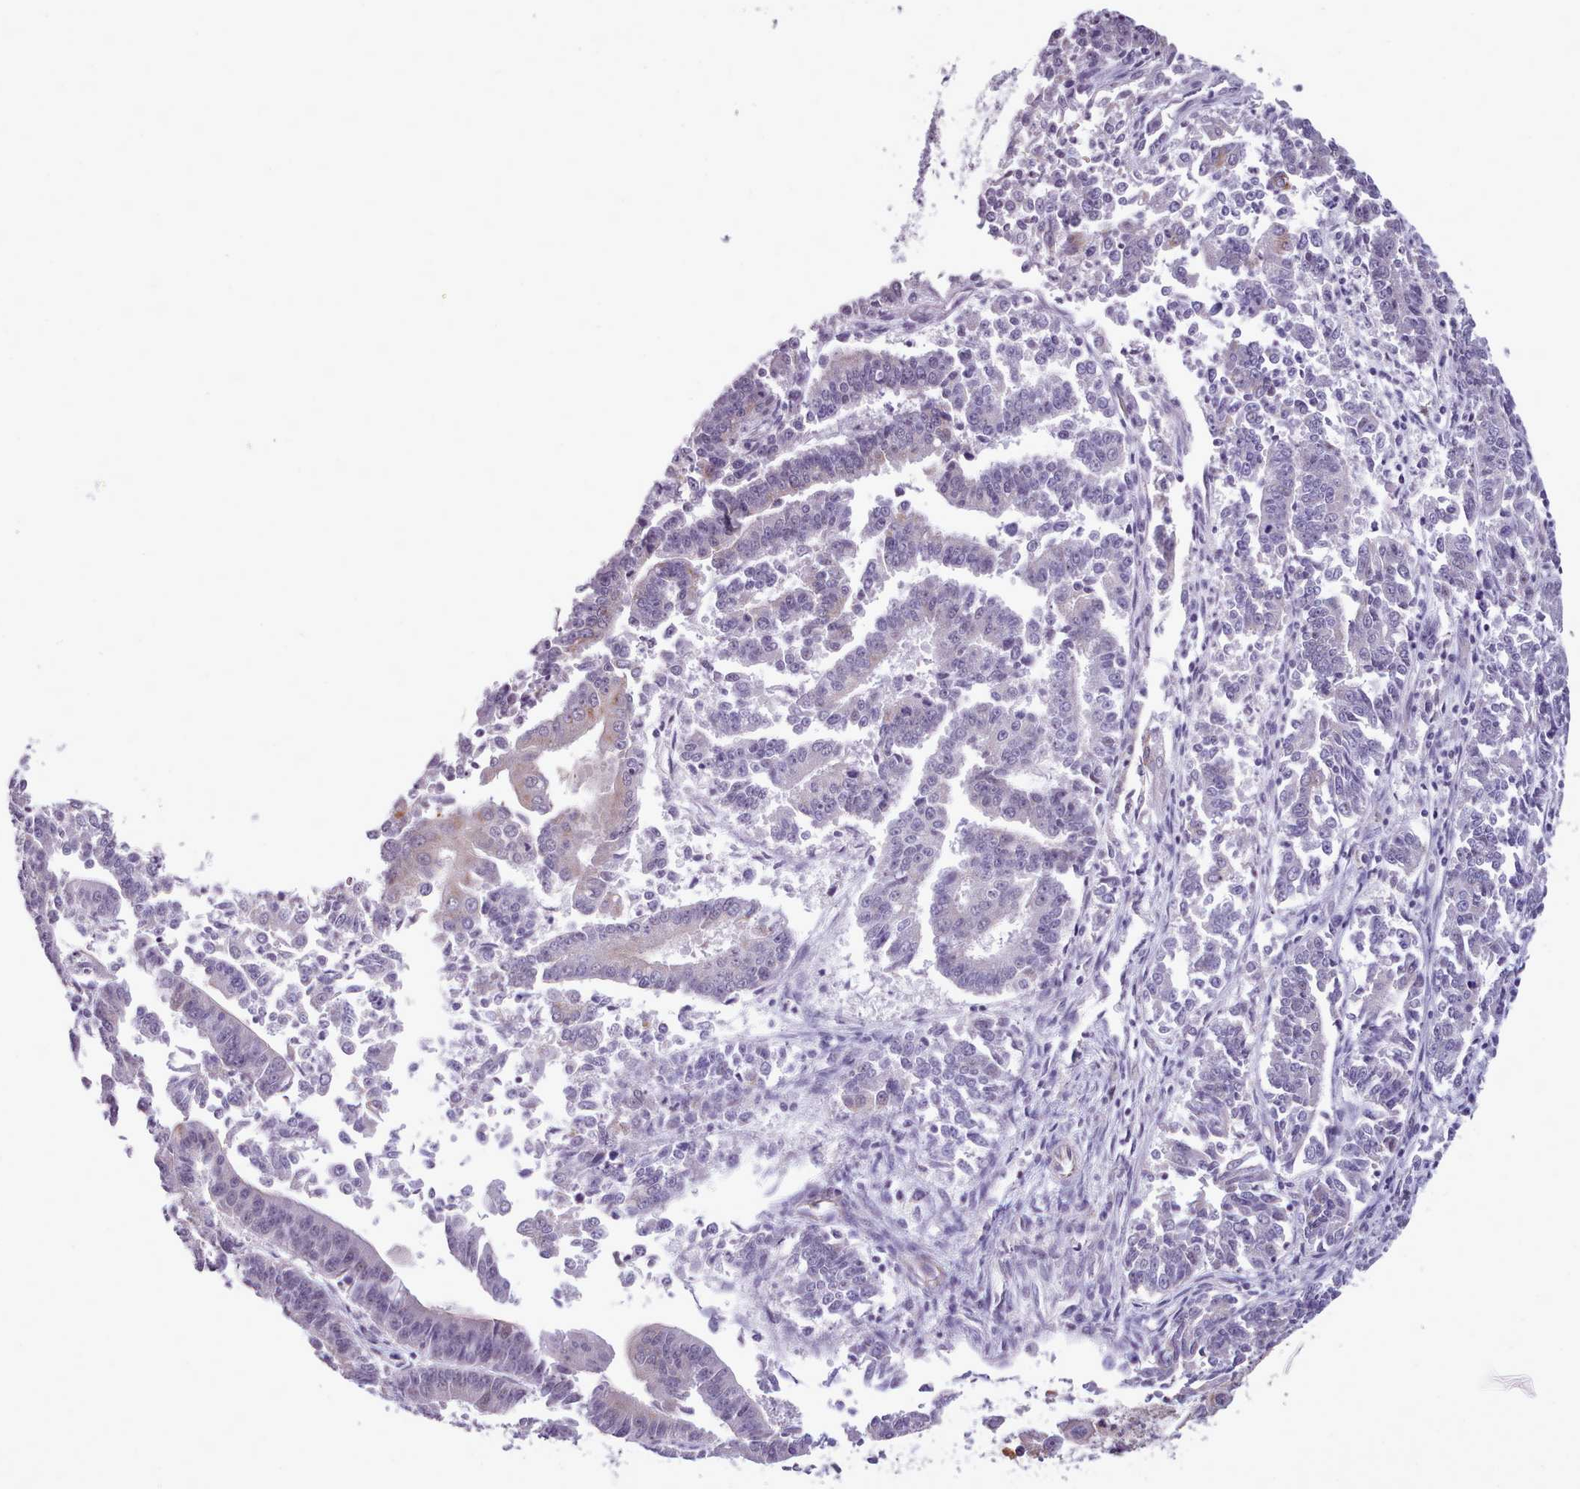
{"staining": {"intensity": "weak", "quantity": "<25%", "location": "cytoplasmic/membranous"}, "tissue": "endometrial cancer", "cell_type": "Tumor cells", "image_type": "cancer", "snomed": [{"axis": "morphology", "description": "Adenocarcinoma, NOS"}, {"axis": "topography", "description": "Endometrium"}], "caption": "This is an immunohistochemistry micrograph of endometrial adenocarcinoma. There is no positivity in tumor cells.", "gene": "KCTD16", "patient": {"sex": "female", "age": 73}}